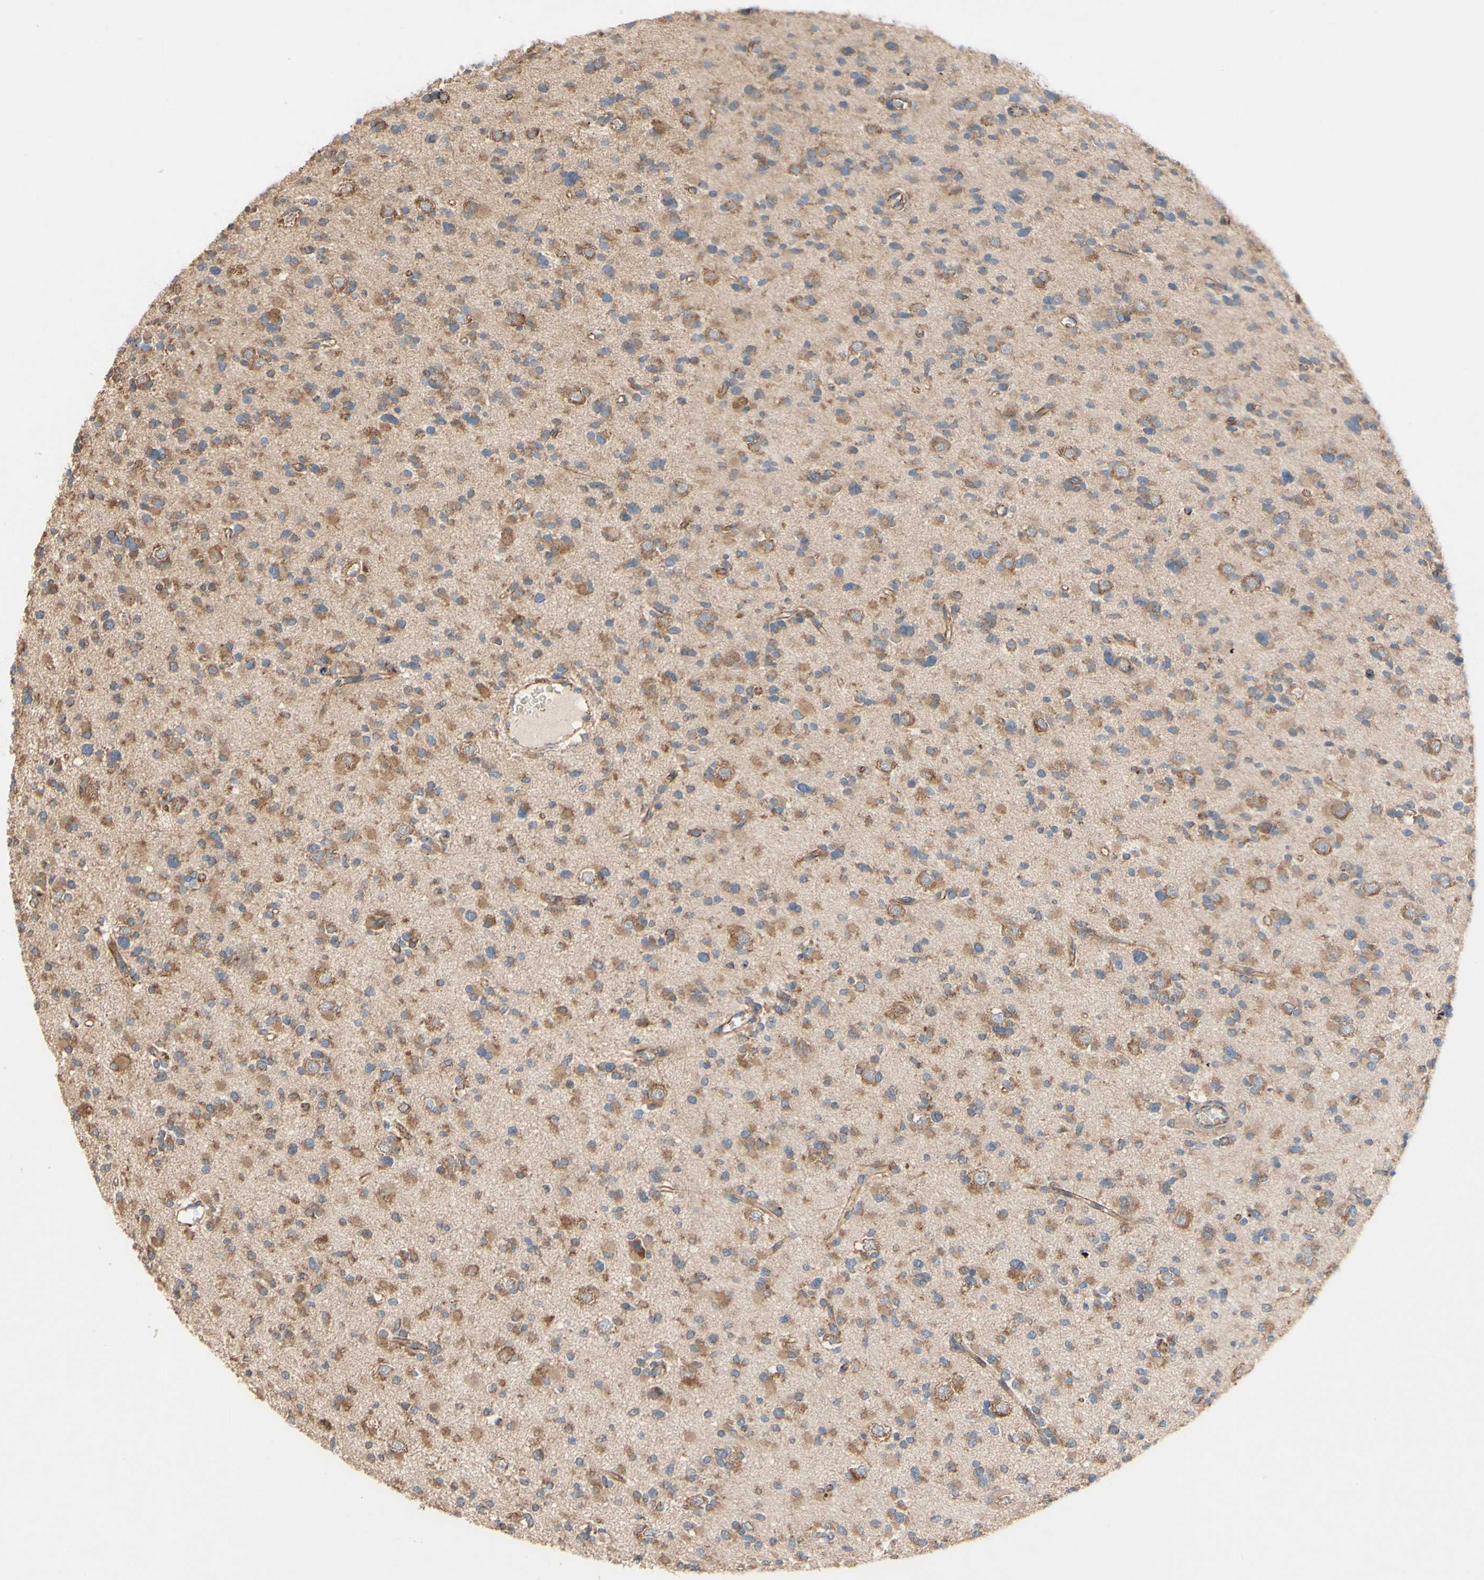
{"staining": {"intensity": "moderate", "quantity": ">75%", "location": "cytoplasmic/membranous"}, "tissue": "glioma", "cell_type": "Tumor cells", "image_type": "cancer", "snomed": [{"axis": "morphology", "description": "Glioma, malignant, Low grade"}, {"axis": "topography", "description": "Brain"}], "caption": "Glioma stained for a protein displays moderate cytoplasmic/membranous positivity in tumor cells.", "gene": "PDGFB", "patient": {"sex": "female", "age": 22}}